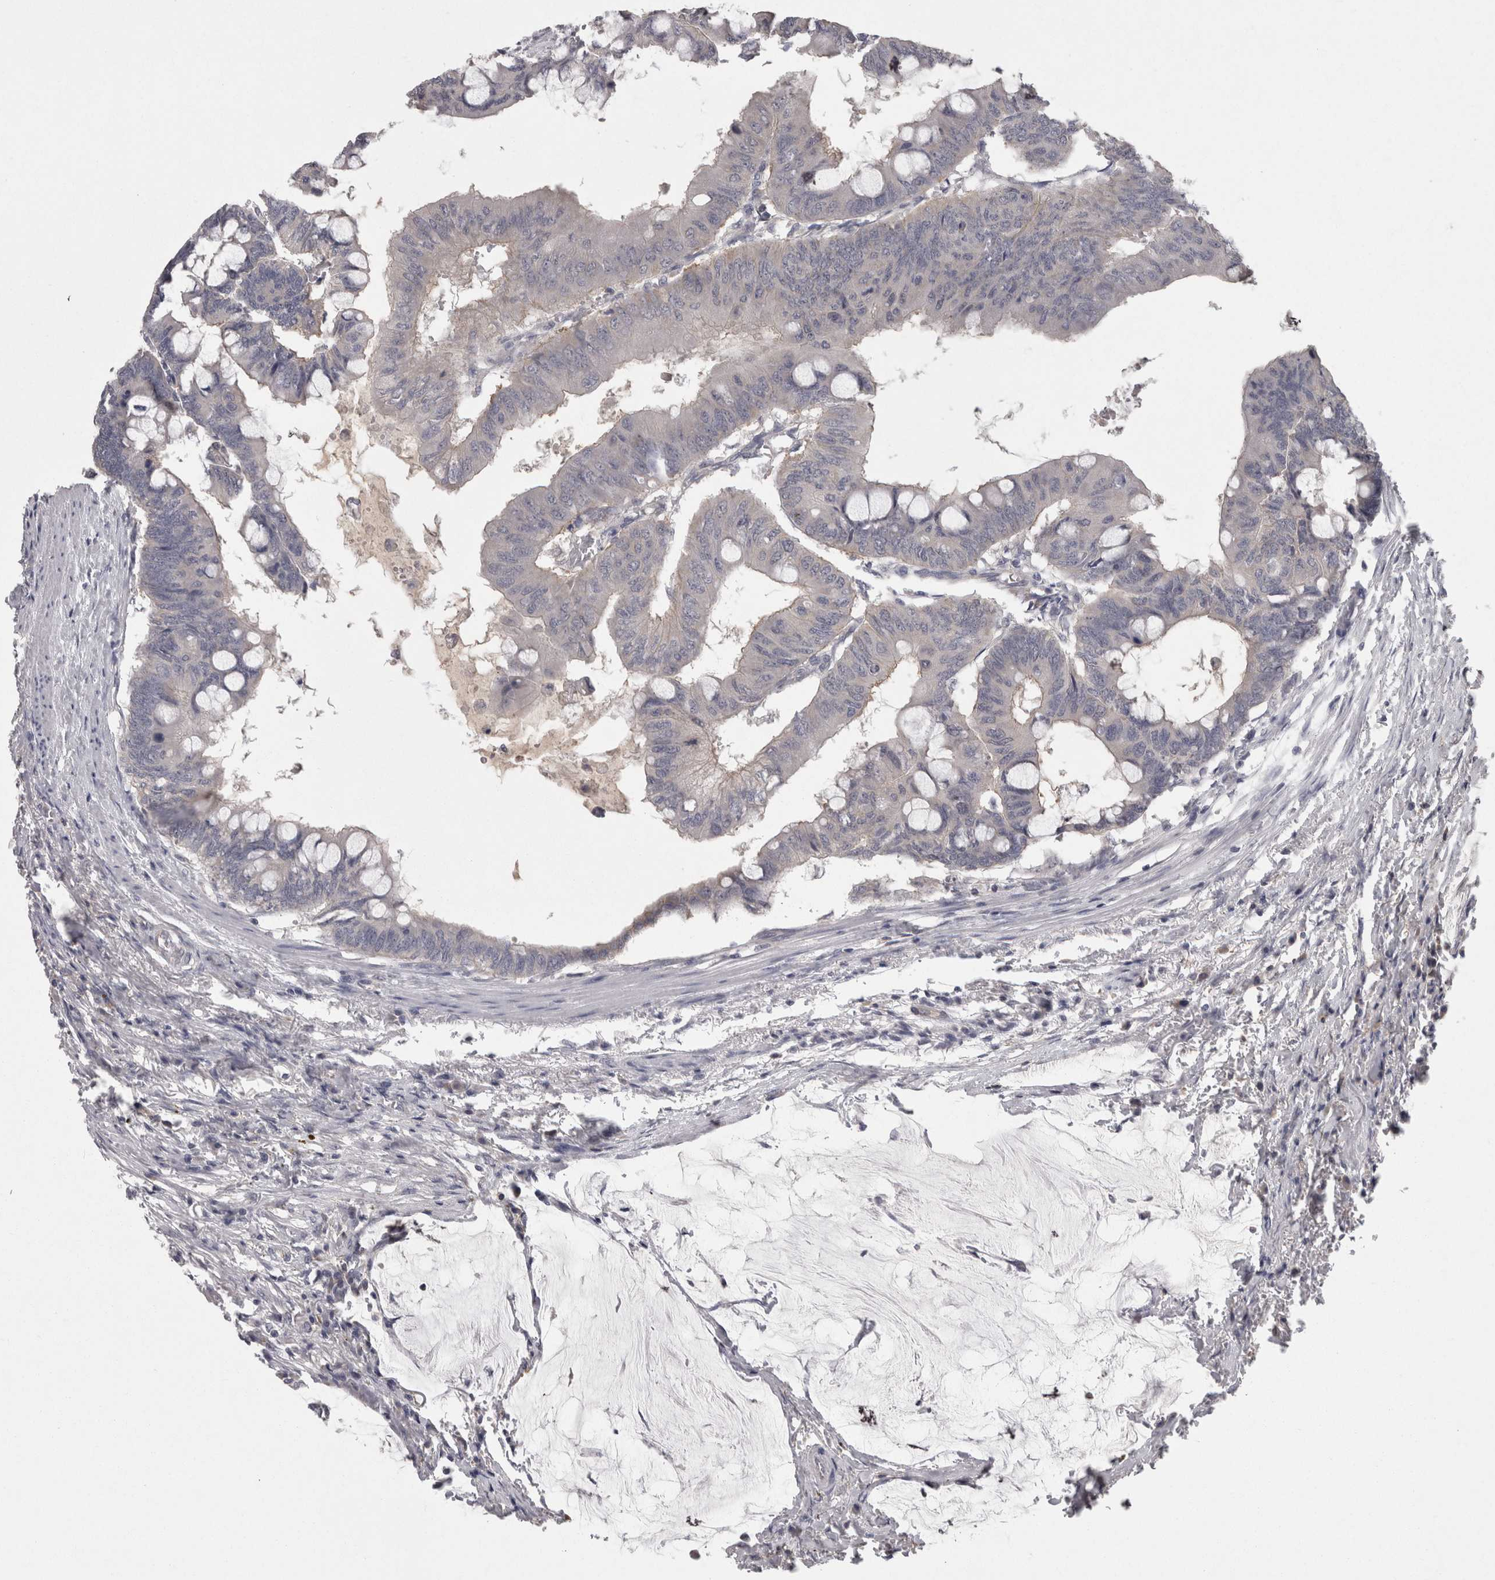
{"staining": {"intensity": "negative", "quantity": "none", "location": "none"}, "tissue": "colorectal cancer", "cell_type": "Tumor cells", "image_type": "cancer", "snomed": [{"axis": "morphology", "description": "Normal tissue, NOS"}, {"axis": "morphology", "description": "Adenocarcinoma, NOS"}, {"axis": "topography", "description": "Rectum"}, {"axis": "topography", "description": "Peripheral nerve tissue"}], "caption": "Immunohistochemistry (IHC) micrograph of neoplastic tissue: human colorectal cancer (adenocarcinoma) stained with DAB shows no significant protein expression in tumor cells. Brightfield microscopy of IHC stained with DAB (brown) and hematoxylin (blue), captured at high magnification.", "gene": "PON3", "patient": {"sex": "male", "age": 92}}